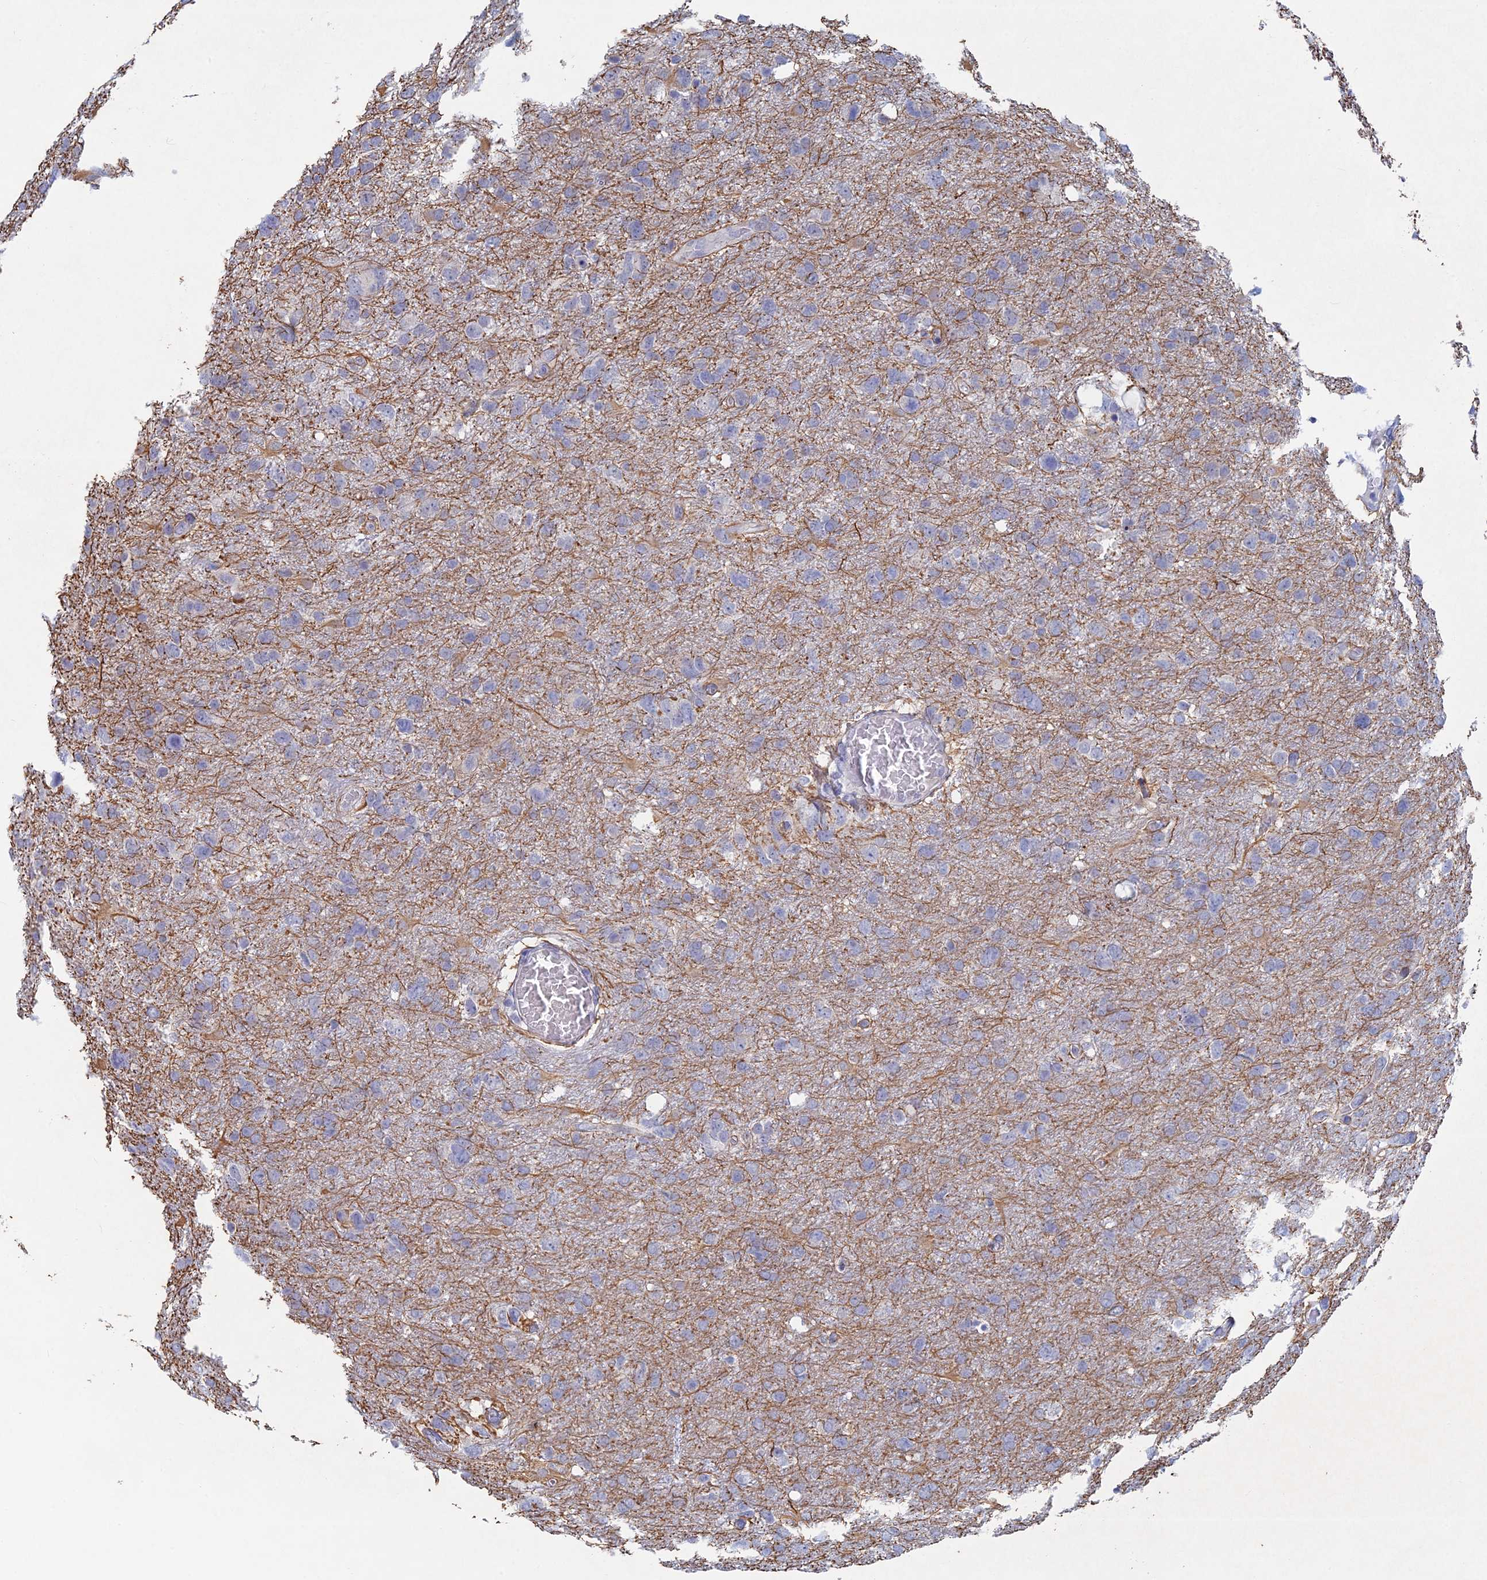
{"staining": {"intensity": "negative", "quantity": "none", "location": "none"}, "tissue": "glioma", "cell_type": "Tumor cells", "image_type": "cancer", "snomed": [{"axis": "morphology", "description": "Glioma, malignant, High grade"}, {"axis": "topography", "description": "Brain"}], "caption": "Malignant glioma (high-grade) was stained to show a protein in brown. There is no significant expression in tumor cells.", "gene": "GMNC", "patient": {"sex": "male", "age": 61}}